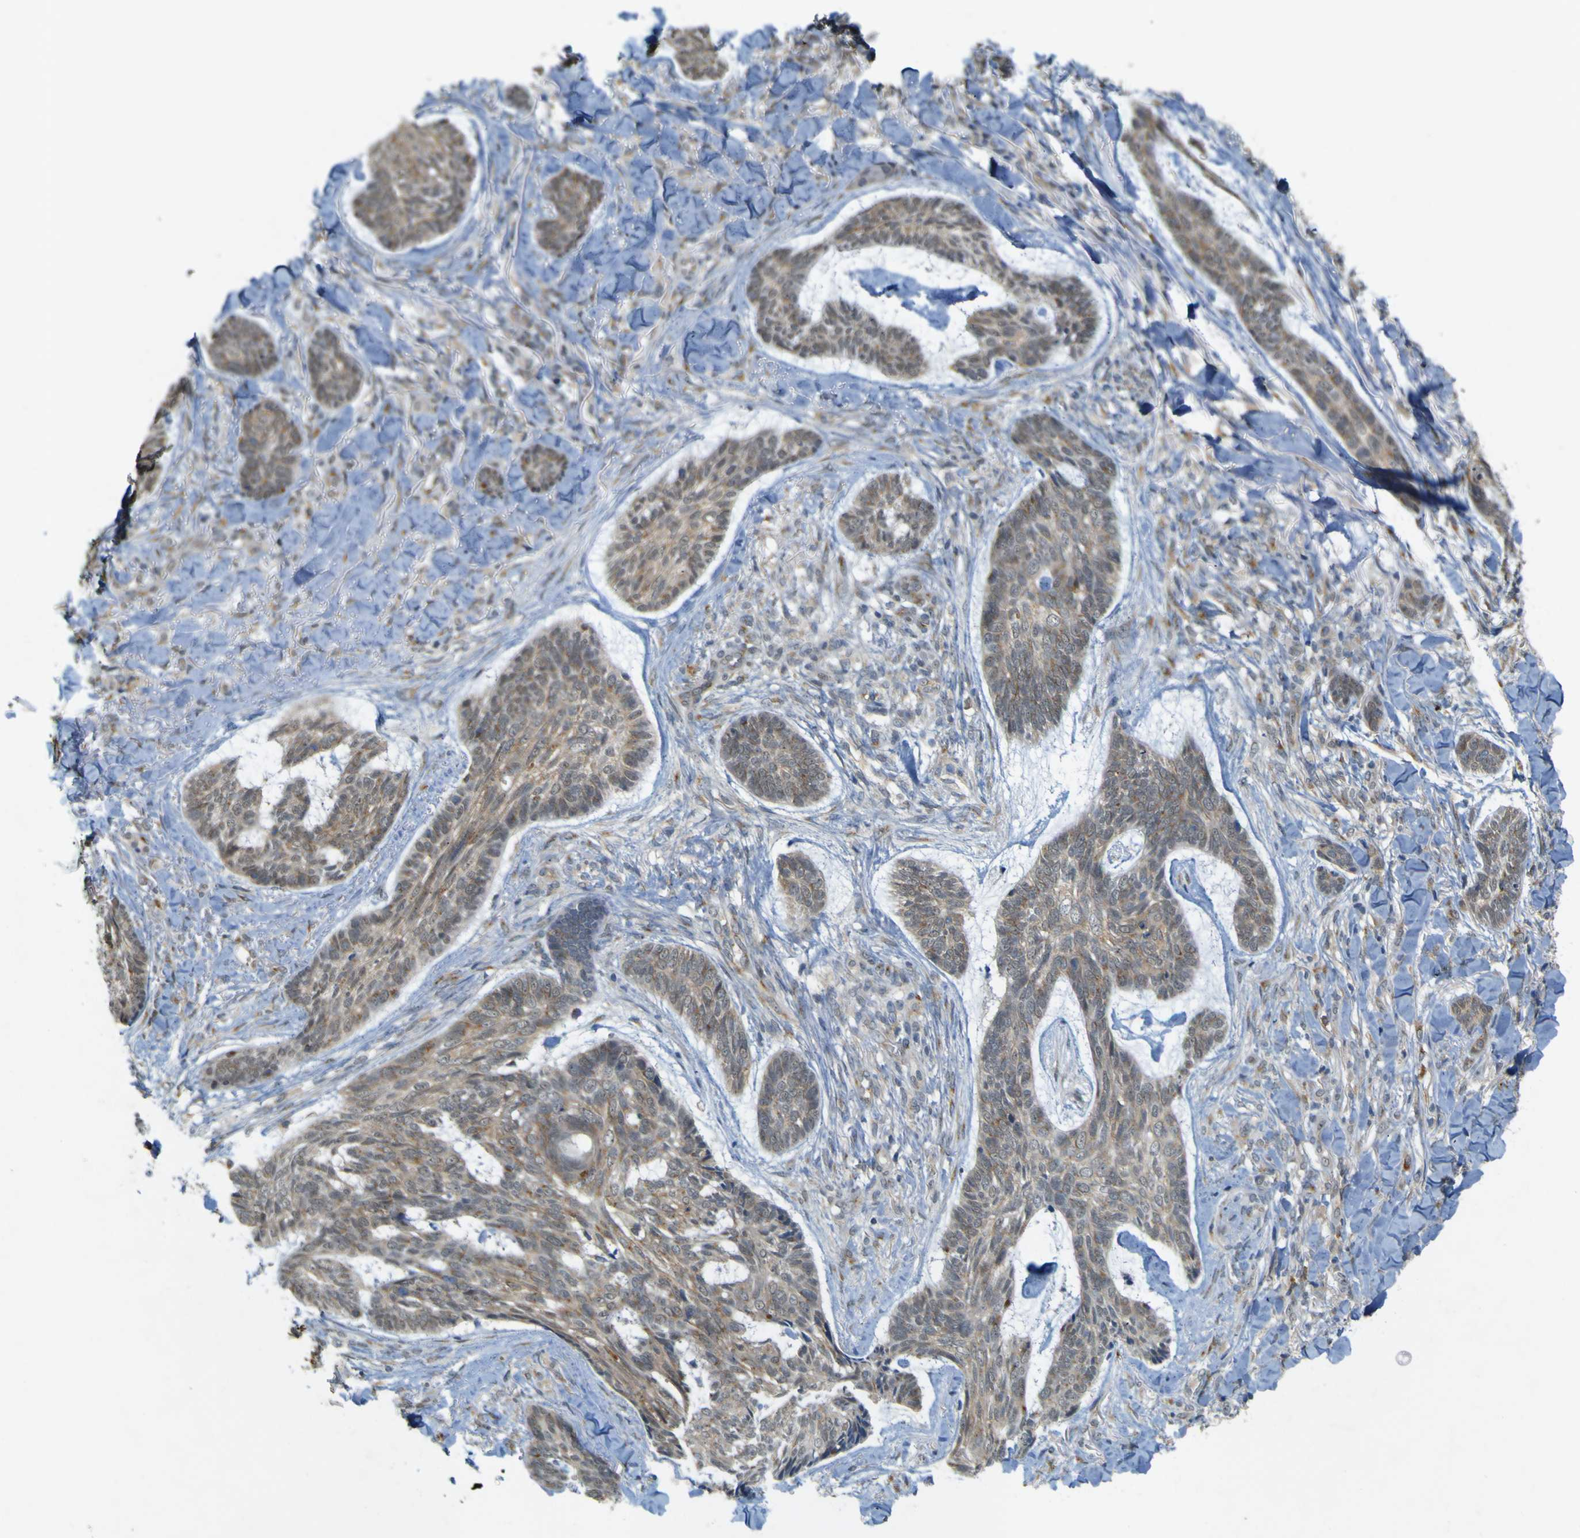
{"staining": {"intensity": "negative", "quantity": "none", "location": "none"}, "tissue": "skin cancer", "cell_type": "Tumor cells", "image_type": "cancer", "snomed": [{"axis": "morphology", "description": "Basal cell carcinoma"}, {"axis": "topography", "description": "Skin"}], "caption": "DAB (3,3'-diaminobenzidine) immunohistochemical staining of skin basal cell carcinoma exhibits no significant staining in tumor cells.", "gene": "IGF2R", "patient": {"sex": "male", "age": 43}}